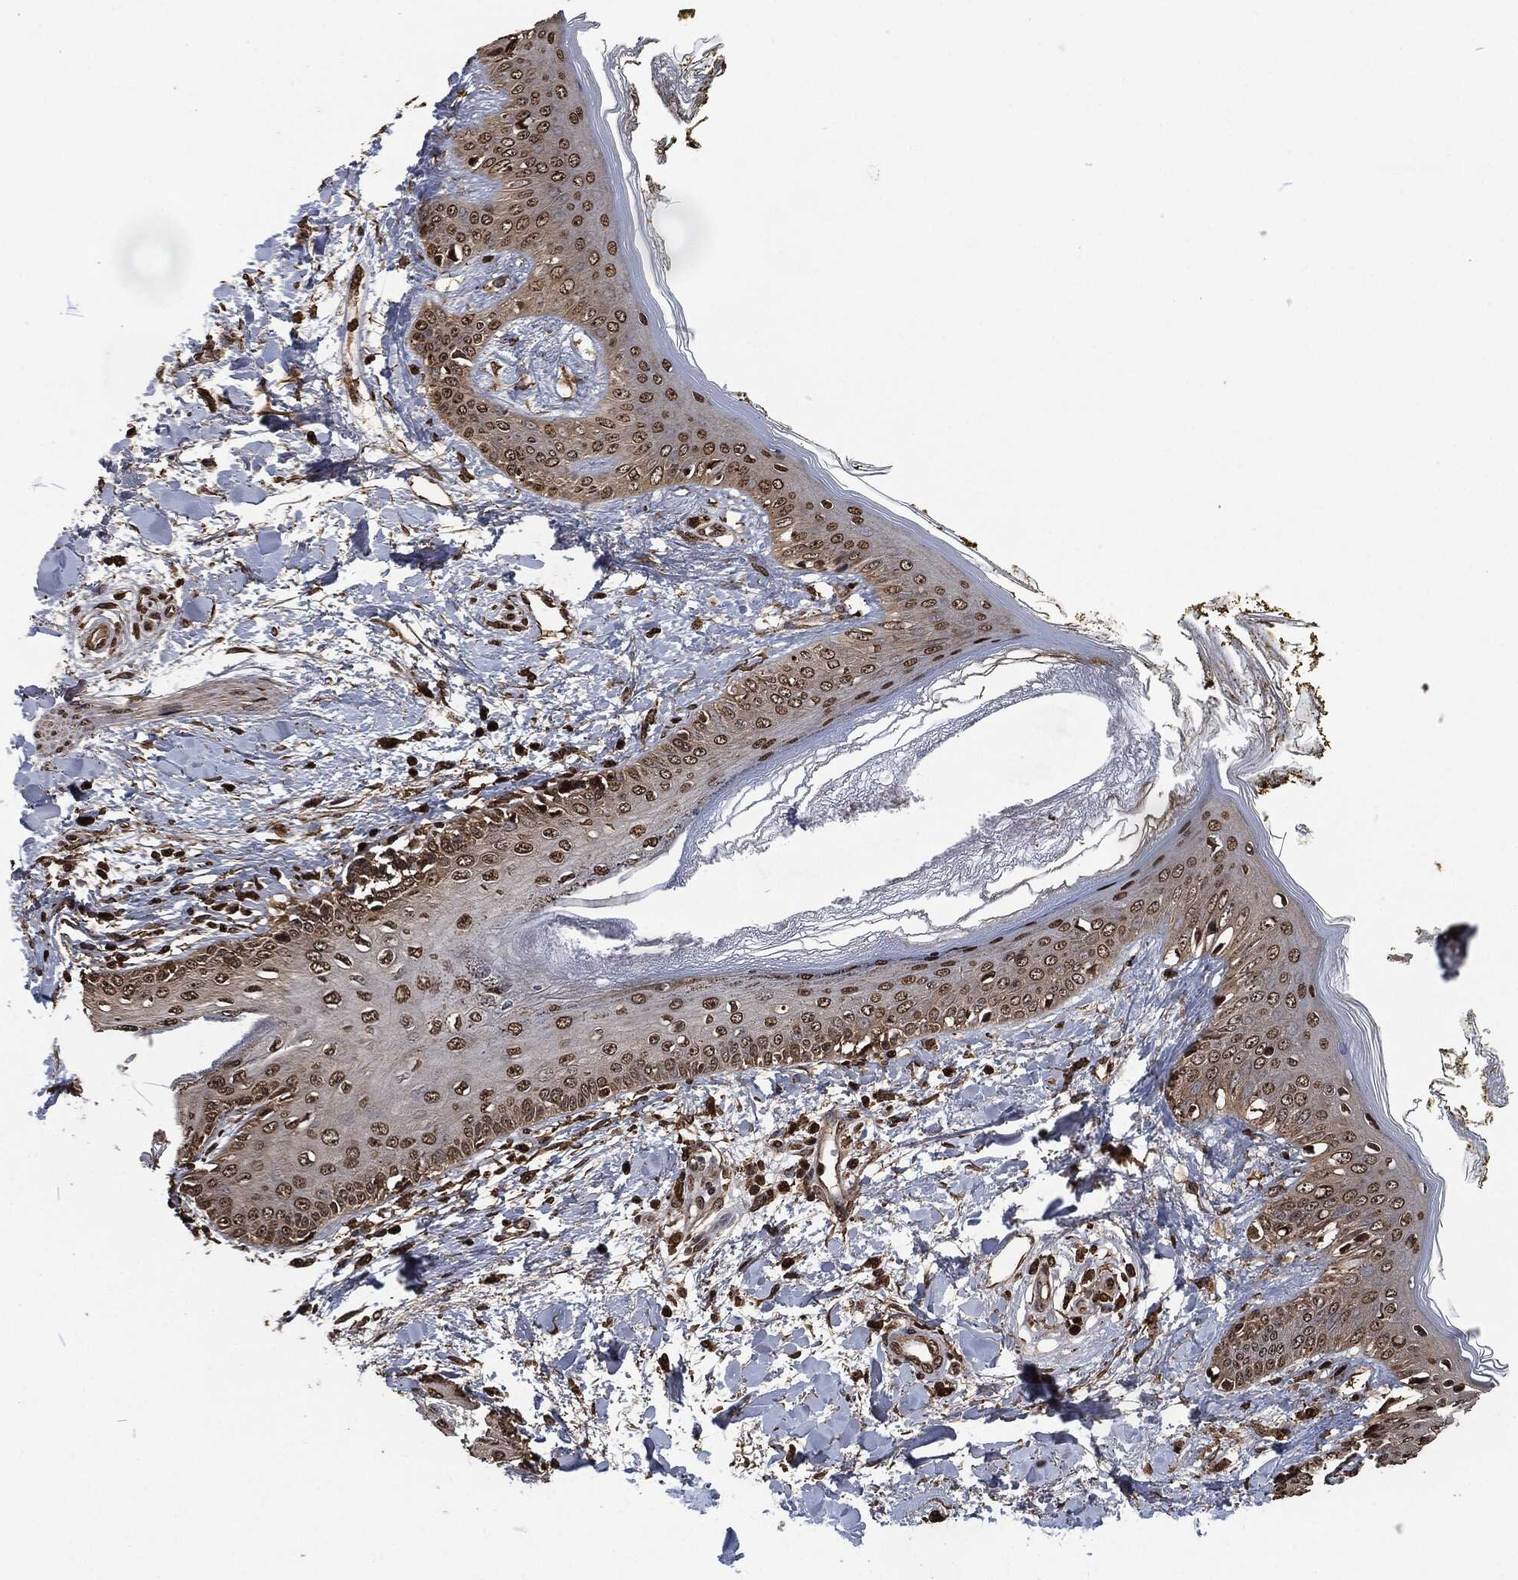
{"staining": {"intensity": "strong", "quantity": ">75%", "location": "nuclear"}, "tissue": "skin", "cell_type": "Fibroblasts", "image_type": "normal", "snomed": [{"axis": "morphology", "description": "Normal tissue, NOS"}, {"axis": "morphology", "description": "Malignant melanoma, NOS"}, {"axis": "topography", "description": "Skin"}], "caption": "DAB immunohistochemical staining of normal skin shows strong nuclear protein positivity in approximately >75% of fibroblasts. Nuclei are stained in blue.", "gene": "SNAI1", "patient": {"sex": "female", "age": 34}}